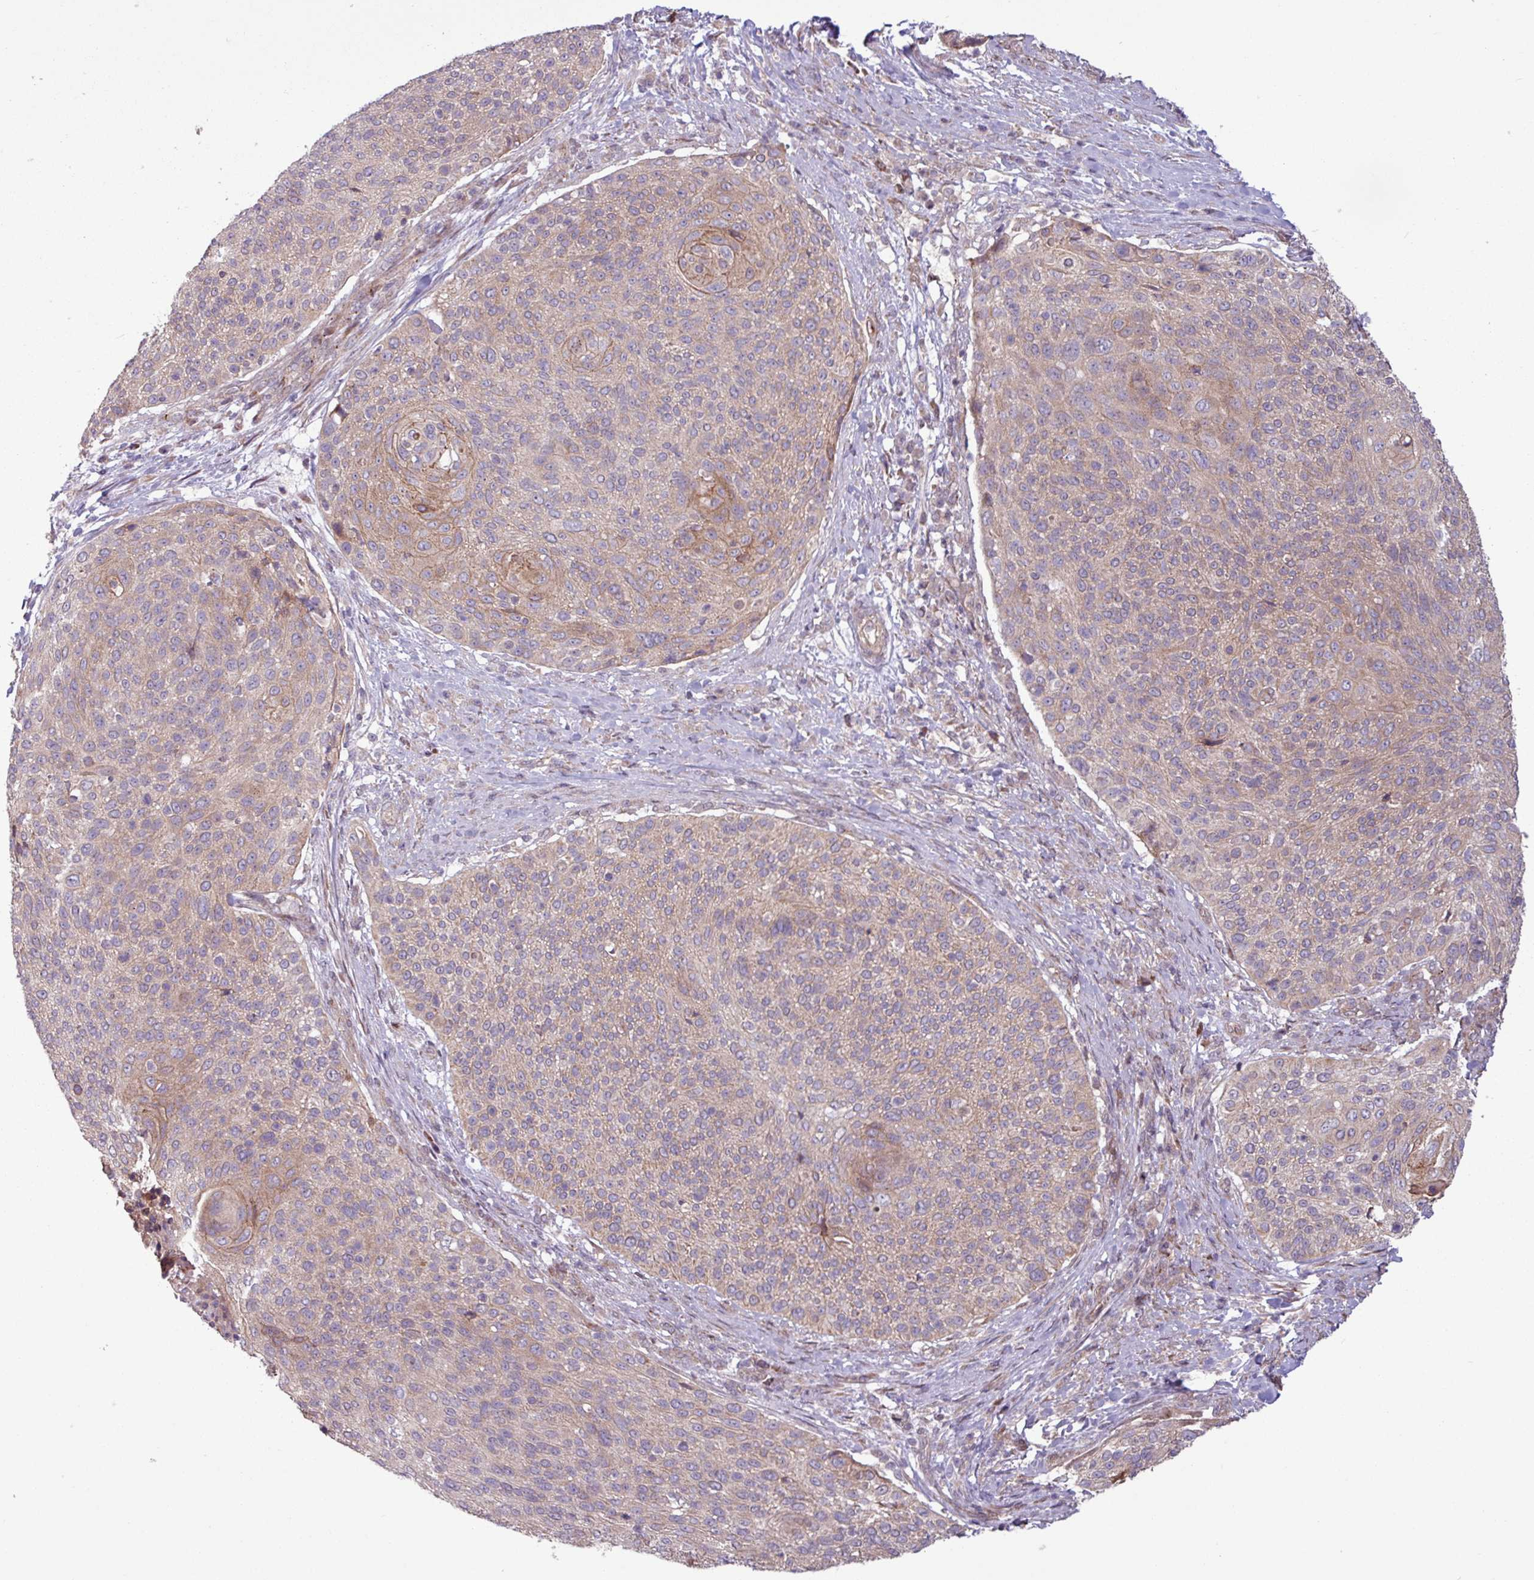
{"staining": {"intensity": "weak", "quantity": "25%-75%", "location": "cytoplasmic/membranous"}, "tissue": "cervical cancer", "cell_type": "Tumor cells", "image_type": "cancer", "snomed": [{"axis": "morphology", "description": "Squamous cell carcinoma, NOS"}, {"axis": "topography", "description": "Cervix"}], "caption": "DAB (3,3'-diaminobenzidine) immunohistochemical staining of human squamous cell carcinoma (cervical) displays weak cytoplasmic/membranous protein staining in approximately 25%-75% of tumor cells. Using DAB (brown) and hematoxylin (blue) stains, captured at high magnification using brightfield microscopy.", "gene": "PDPR", "patient": {"sex": "female", "age": 31}}